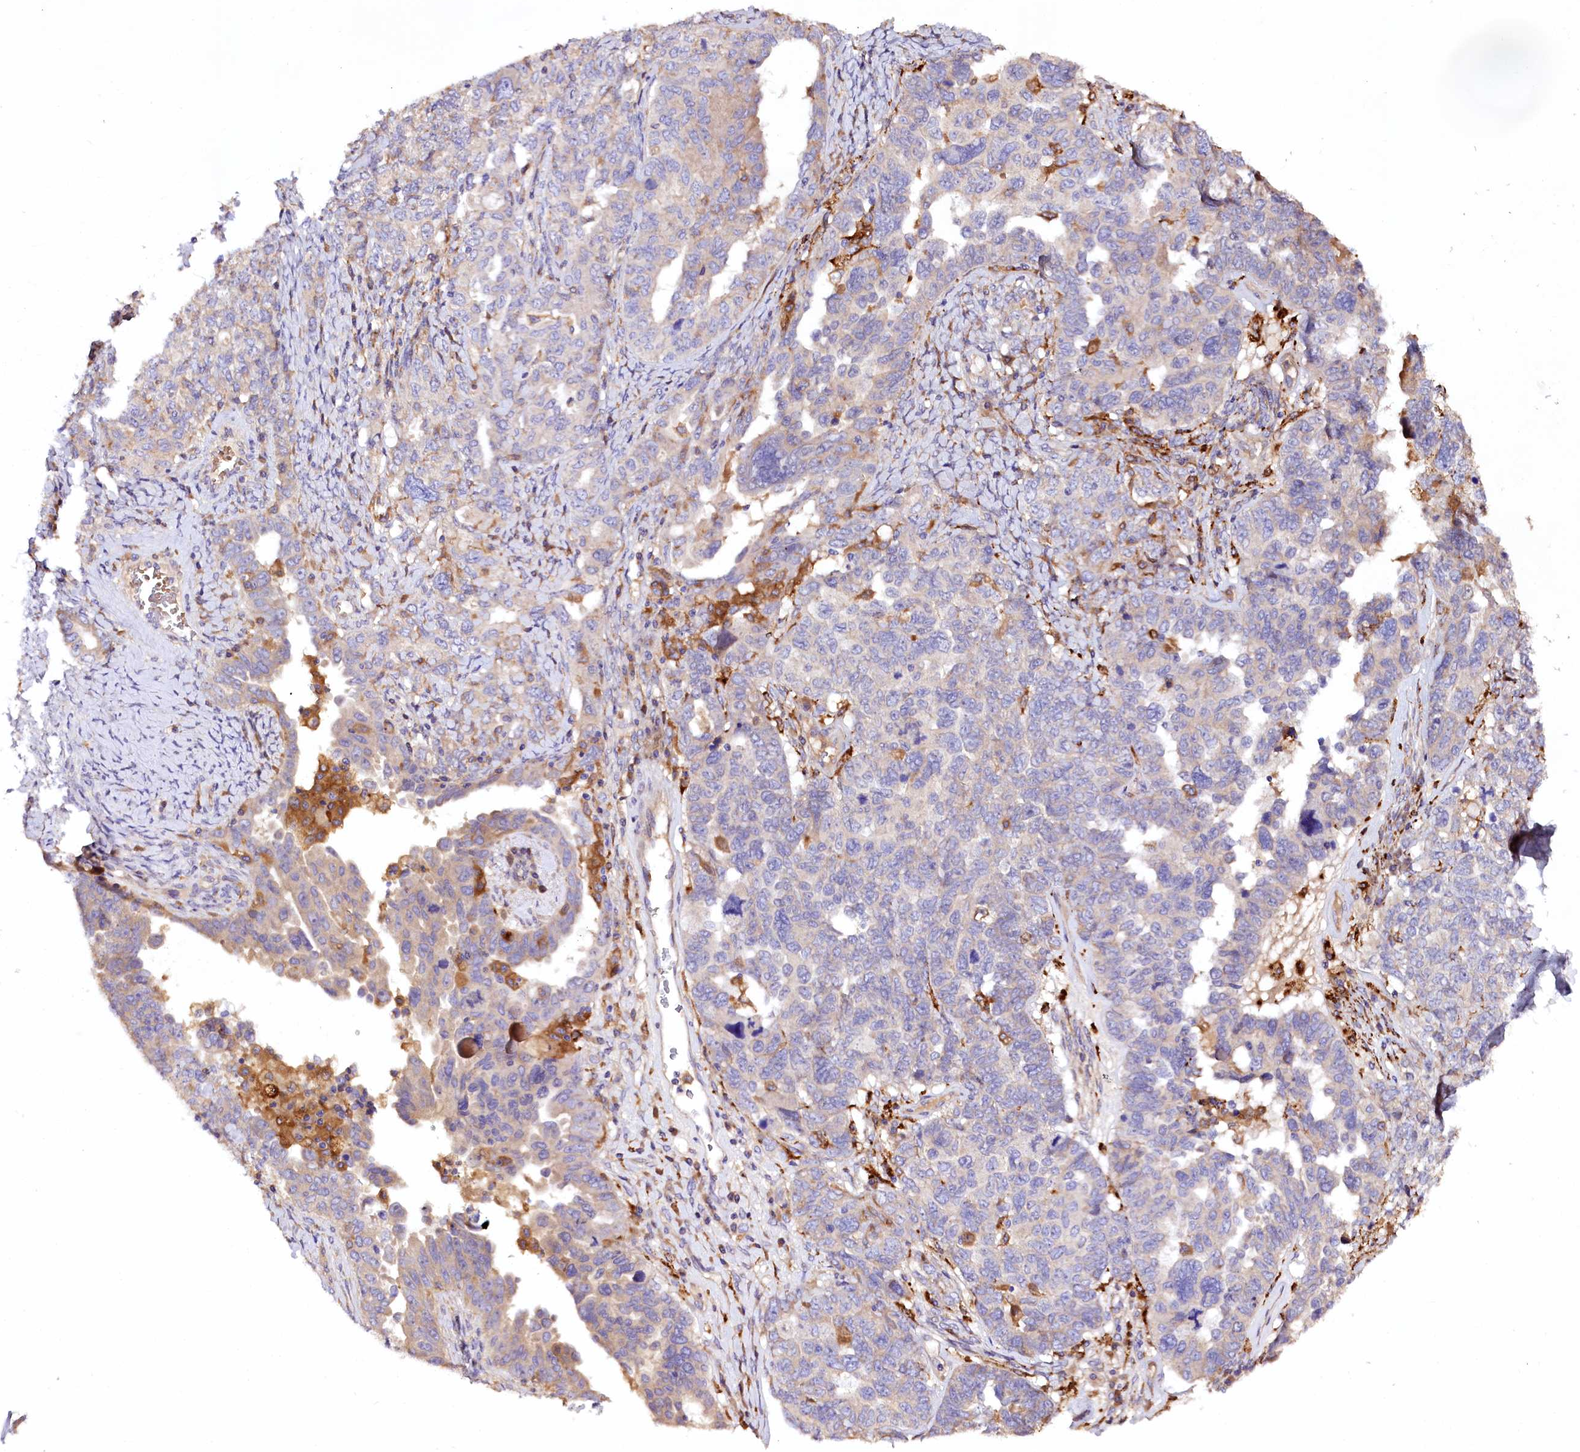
{"staining": {"intensity": "negative", "quantity": "none", "location": "none"}, "tissue": "ovarian cancer", "cell_type": "Tumor cells", "image_type": "cancer", "snomed": [{"axis": "morphology", "description": "Carcinoma, endometroid"}, {"axis": "topography", "description": "Ovary"}], "caption": "Tumor cells show no significant staining in ovarian endometroid carcinoma. (Immunohistochemistry (ihc), brightfield microscopy, high magnification).", "gene": "DMXL2", "patient": {"sex": "female", "age": 62}}